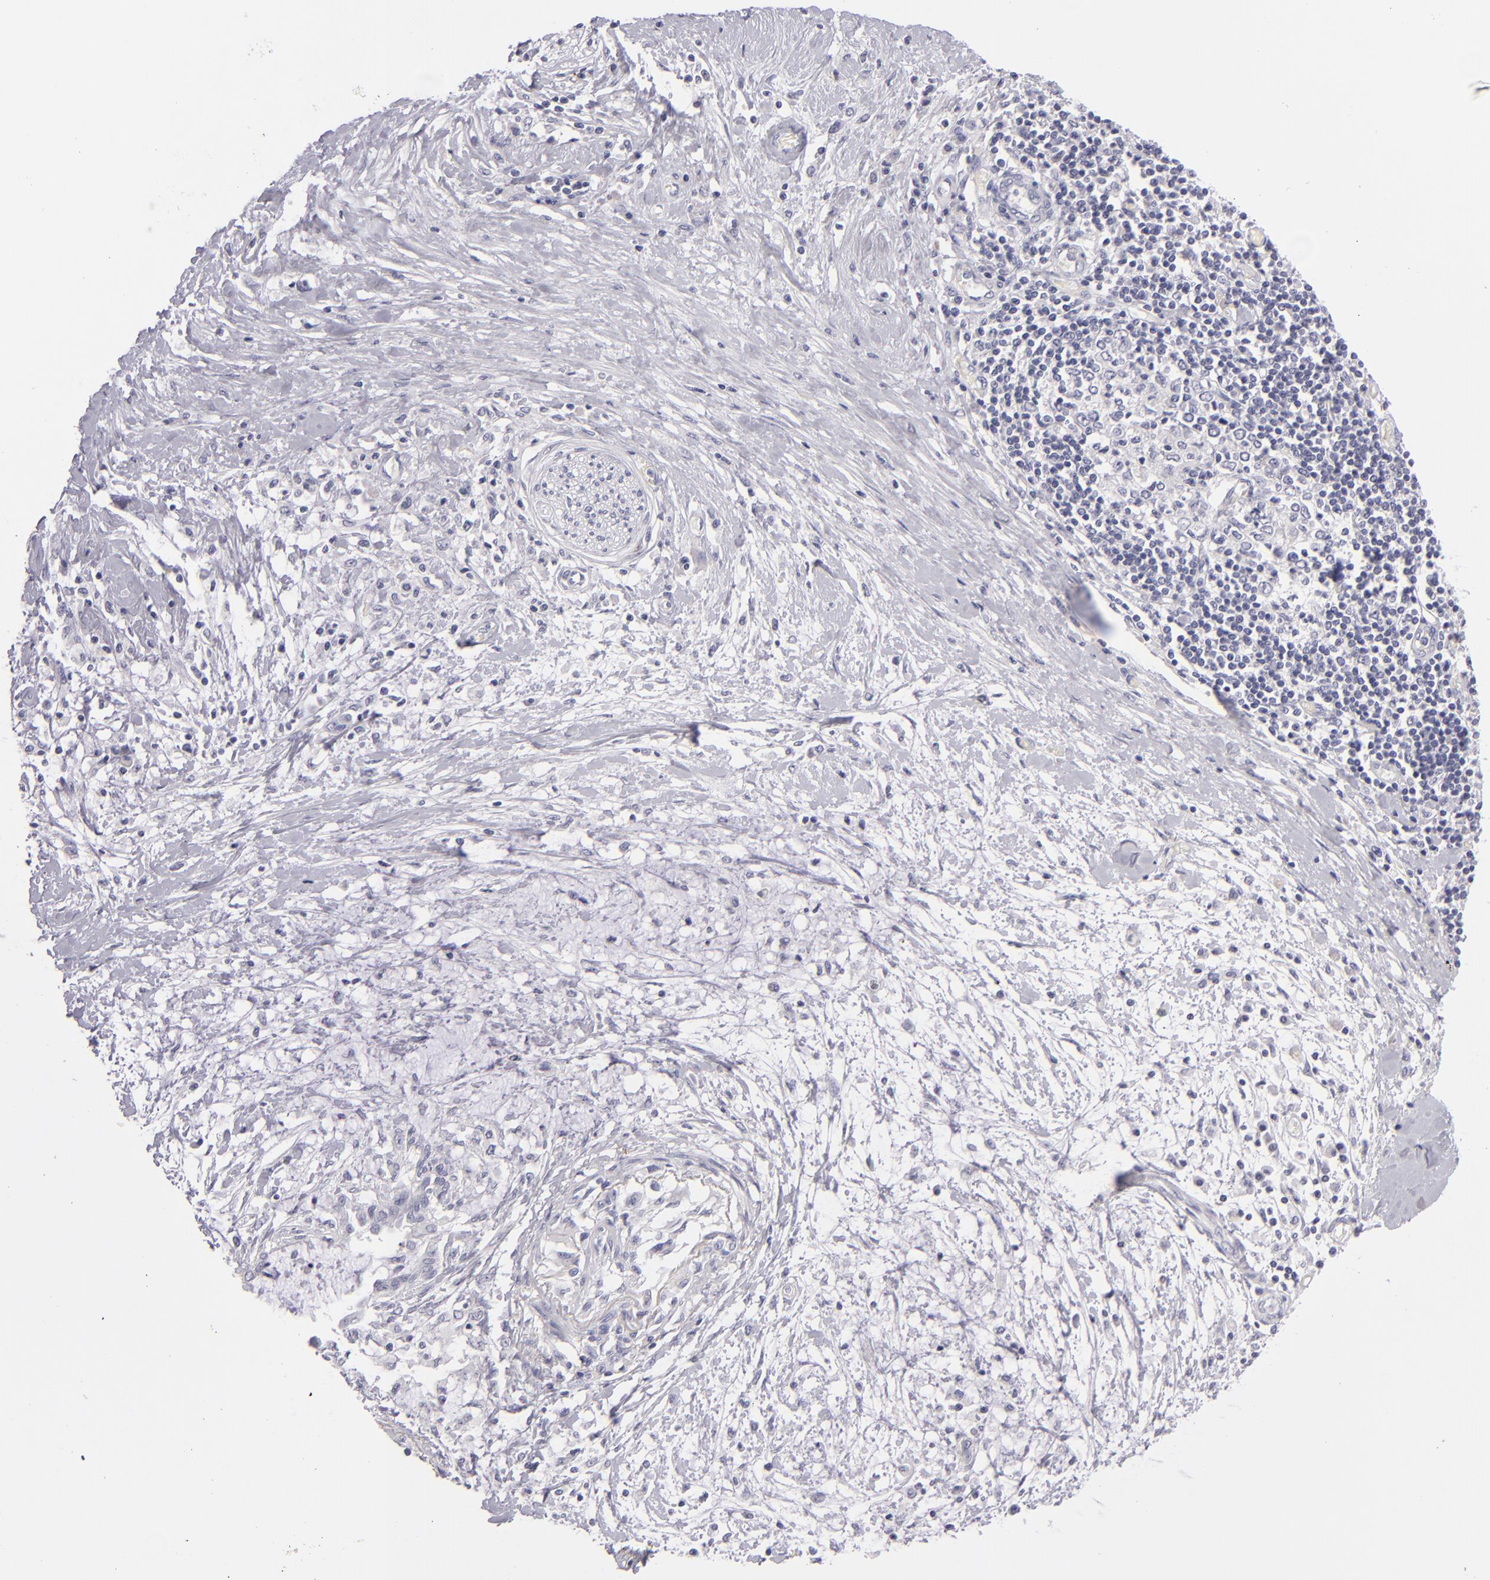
{"staining": {"intensity": "negative", "quantity": "none", "location": "none"}, "tissue": "pancreatic cancer", "cell_type": "Tumor cells", "image_type": "cancer", "snomed": [{"axis": "morphology", "description": "Adenocarcinoma, NOS"}, {"axis": "topography", "description": "Pancreas"}], "caption": "This is a photomicrograph of immunohistochemistry staining of pancreatic cancer, which shows no expression in tumor cells. (Stains: DAB (3,3'-diaminobenzidine) immunohistochemistry (IHC) with hematoxylin counter stain, Microscopy: brightfield microscopy at high magnification).", "gene": "TNNC1", "patient": {"sex": "female", "age": 64}}